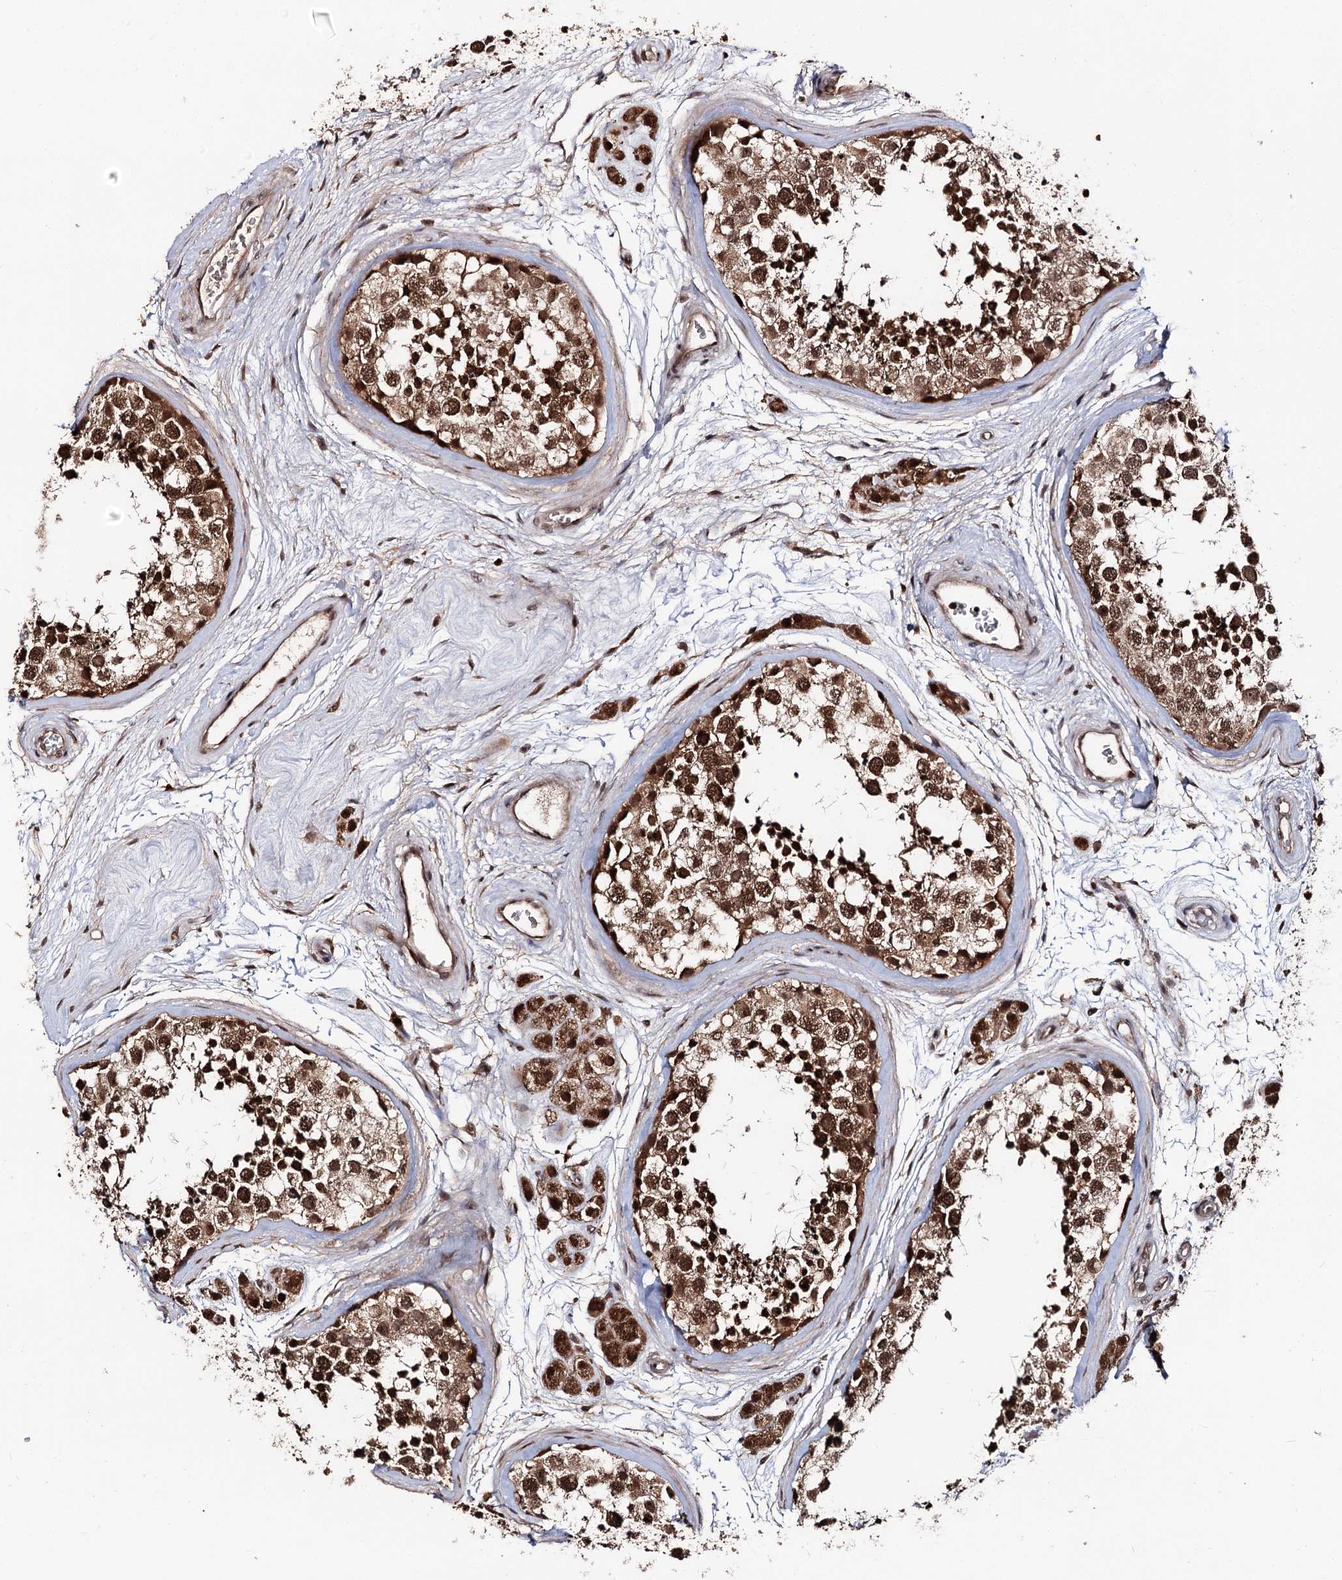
{"staining": {"intensity": "strong", "quantity": ">75%", "location": "cytoplasmic/membranous,nuclear"}, "tissue": "testis", "cell_type": "Cells in seminiferous ducts", "image_type": "normal", "snomed": [{"axis": "morphology", "description": "Normal tissue, NOS"}, {"axis": "topography", "description": "Testis"}], "caption": "This photomicrograph exhibits immunohistochemistry (IHC) staining of unremarkable human testis, with high strong cytoplasmic/membranous,nuclear positivity in about >75% of cells in seminiferous ducts.", "gene": "FAM53B", "patient": {"sex": "male", "age": 56}}